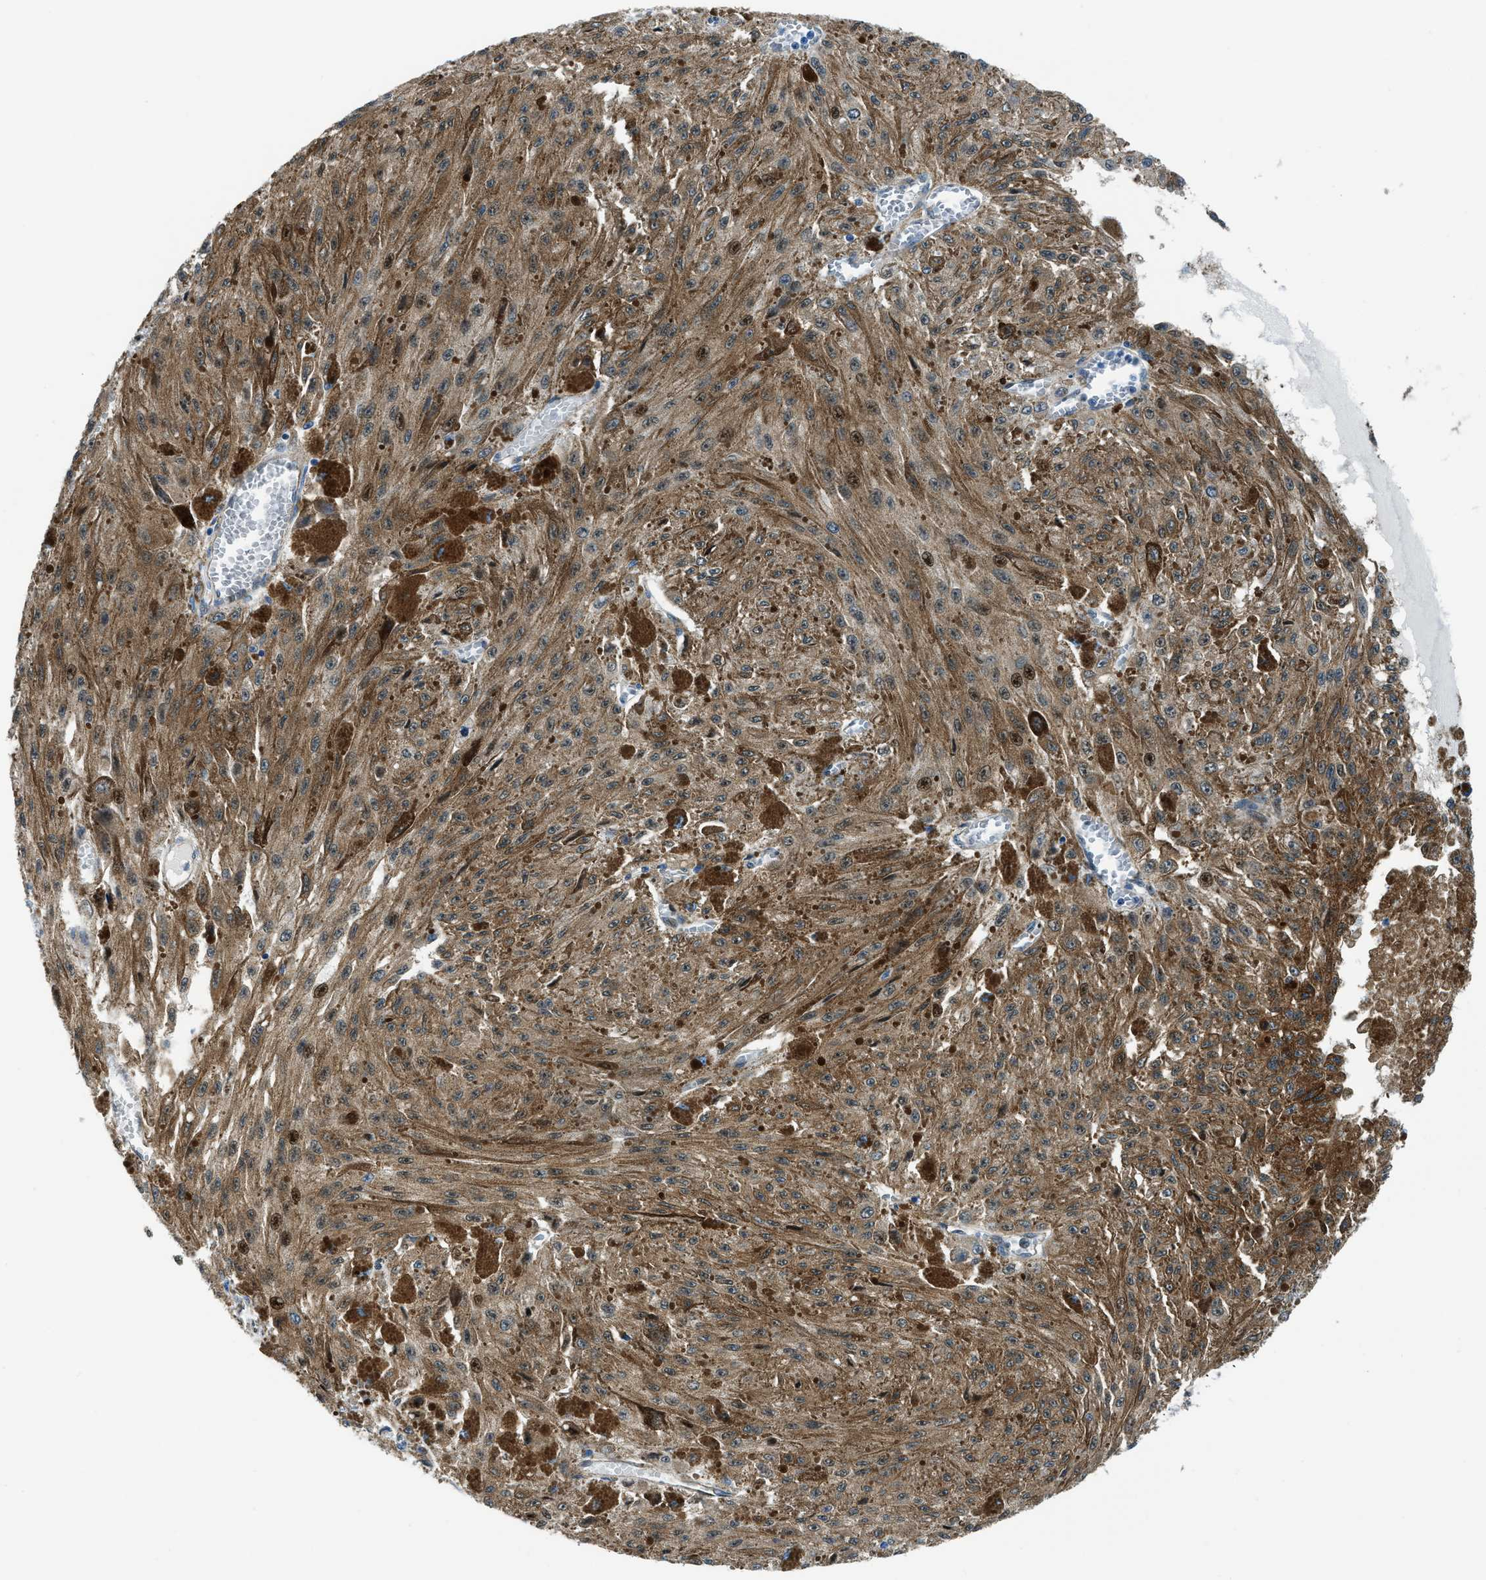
{"staining": {"intensity": "moderate", "quantity": ">75%", "location": "cytoplasmic/membranous"}, "tissue": "melanoma", "cell_type": "Tumor cells", "image_type": "cancer", "snomed": [{"axis": "morphology", "description": "Malignant melanoma, NOS"}, {"axis": "topography", "description": "Other"}], "caption": "The immunohistochemical stain shows moderate cytoplasmic/membranous staining in tumor cells of melanoma tissue.", "gene": "YWHAE", "patient": {"sex": "male", "age": 79}}